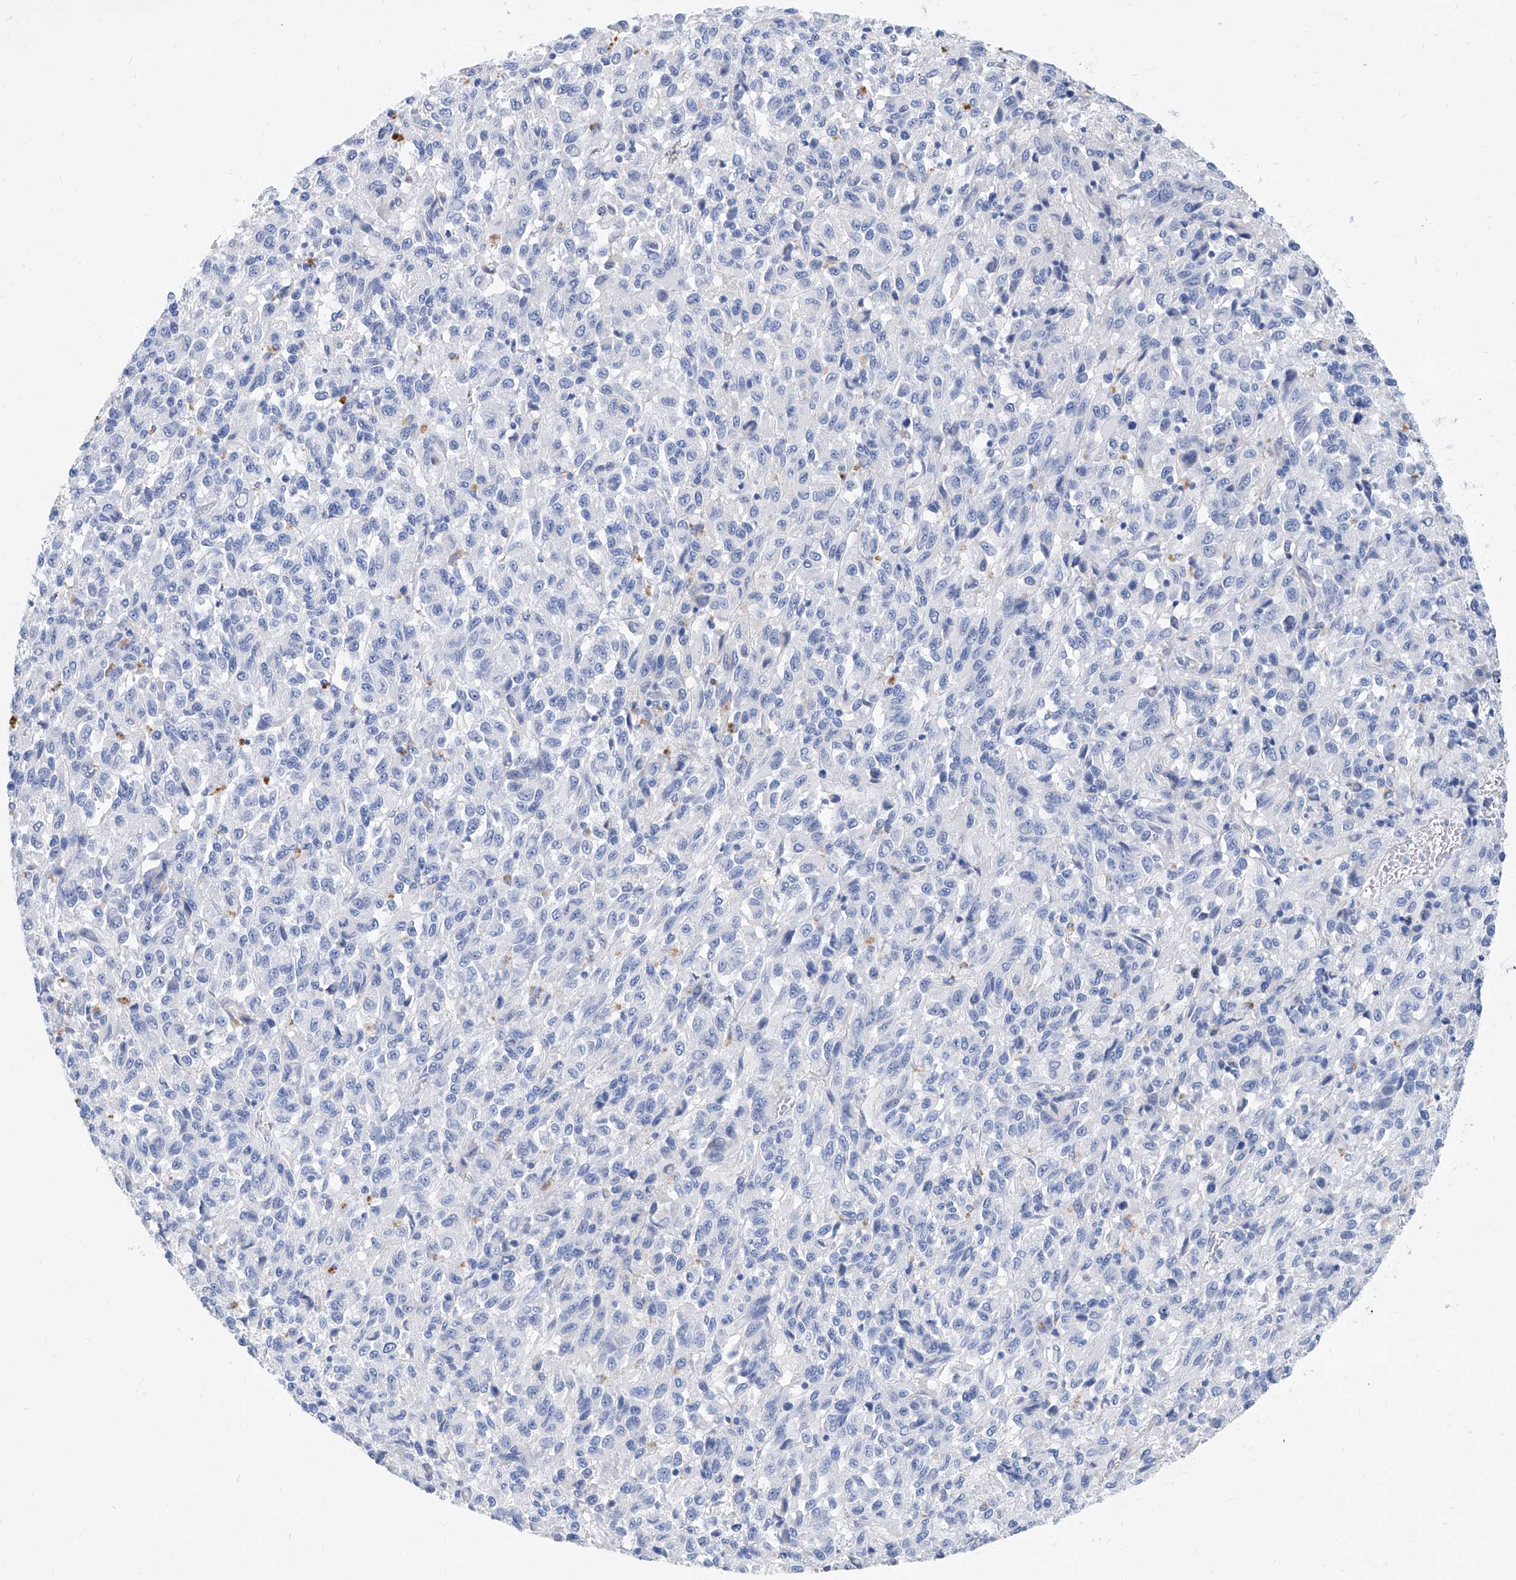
{"staining": {"intensity": "negative", "quantity": "none", "location": "none"}, "tissue": "melanoma", "cell_type": "Tumor cells", "image_type": "cancer", "snomed": [{"axis": "morphology", "description": "Malignant melanoma, Metastatic site"}, {"axis": "topography", "description": "Lung"}], "caption": "Tumor cells are negative for brown protein staining in malignant melanoma (metastatic site).", "gene": "SLC25A29", "patient": {"sex": "male", "age": 64}}